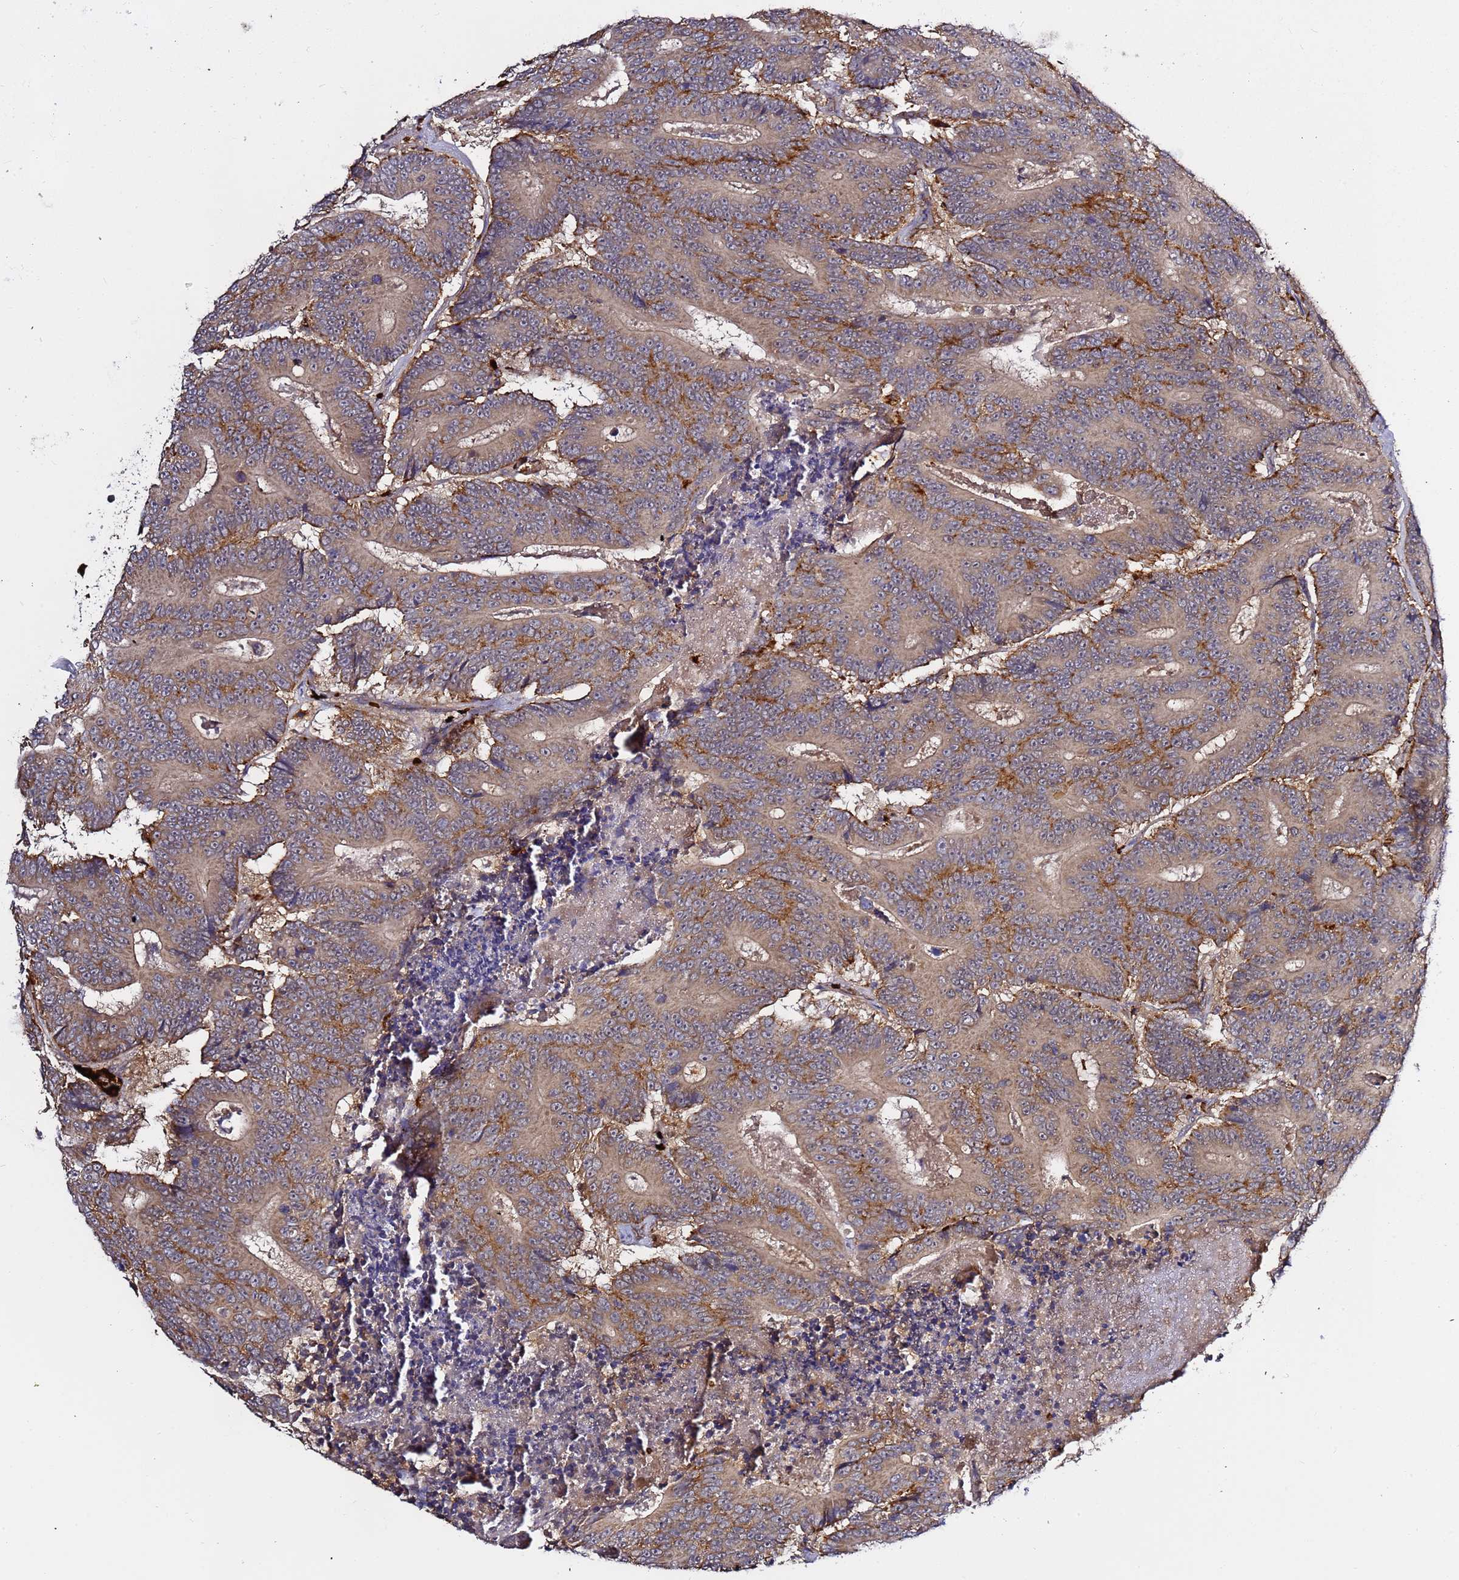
{"staining": {"intensity": "moderate", "quantity": "25%-75%", "location": "cytoplasmic/membranous"}, "tissue": "colorectal cancer", "cell_type": "Tumor cells", "image_type": "cancer", "snomed": [{"axis": "morphology", "description": "Adenocarcinoma, NOS"}, {"axis": "topography", "description": "Colon"}], "caption": "This image exhibits colorectal adenocarcinoma stained with immunohistochemistry (IHC) to label a protein in brown. The cytoplasmic/membranous of tumor cells show moderate positivity for the protein. Nuclei are counter-stained blue.", "gene": "VPS36", "patient": {"sex": "male", "age": 83}}